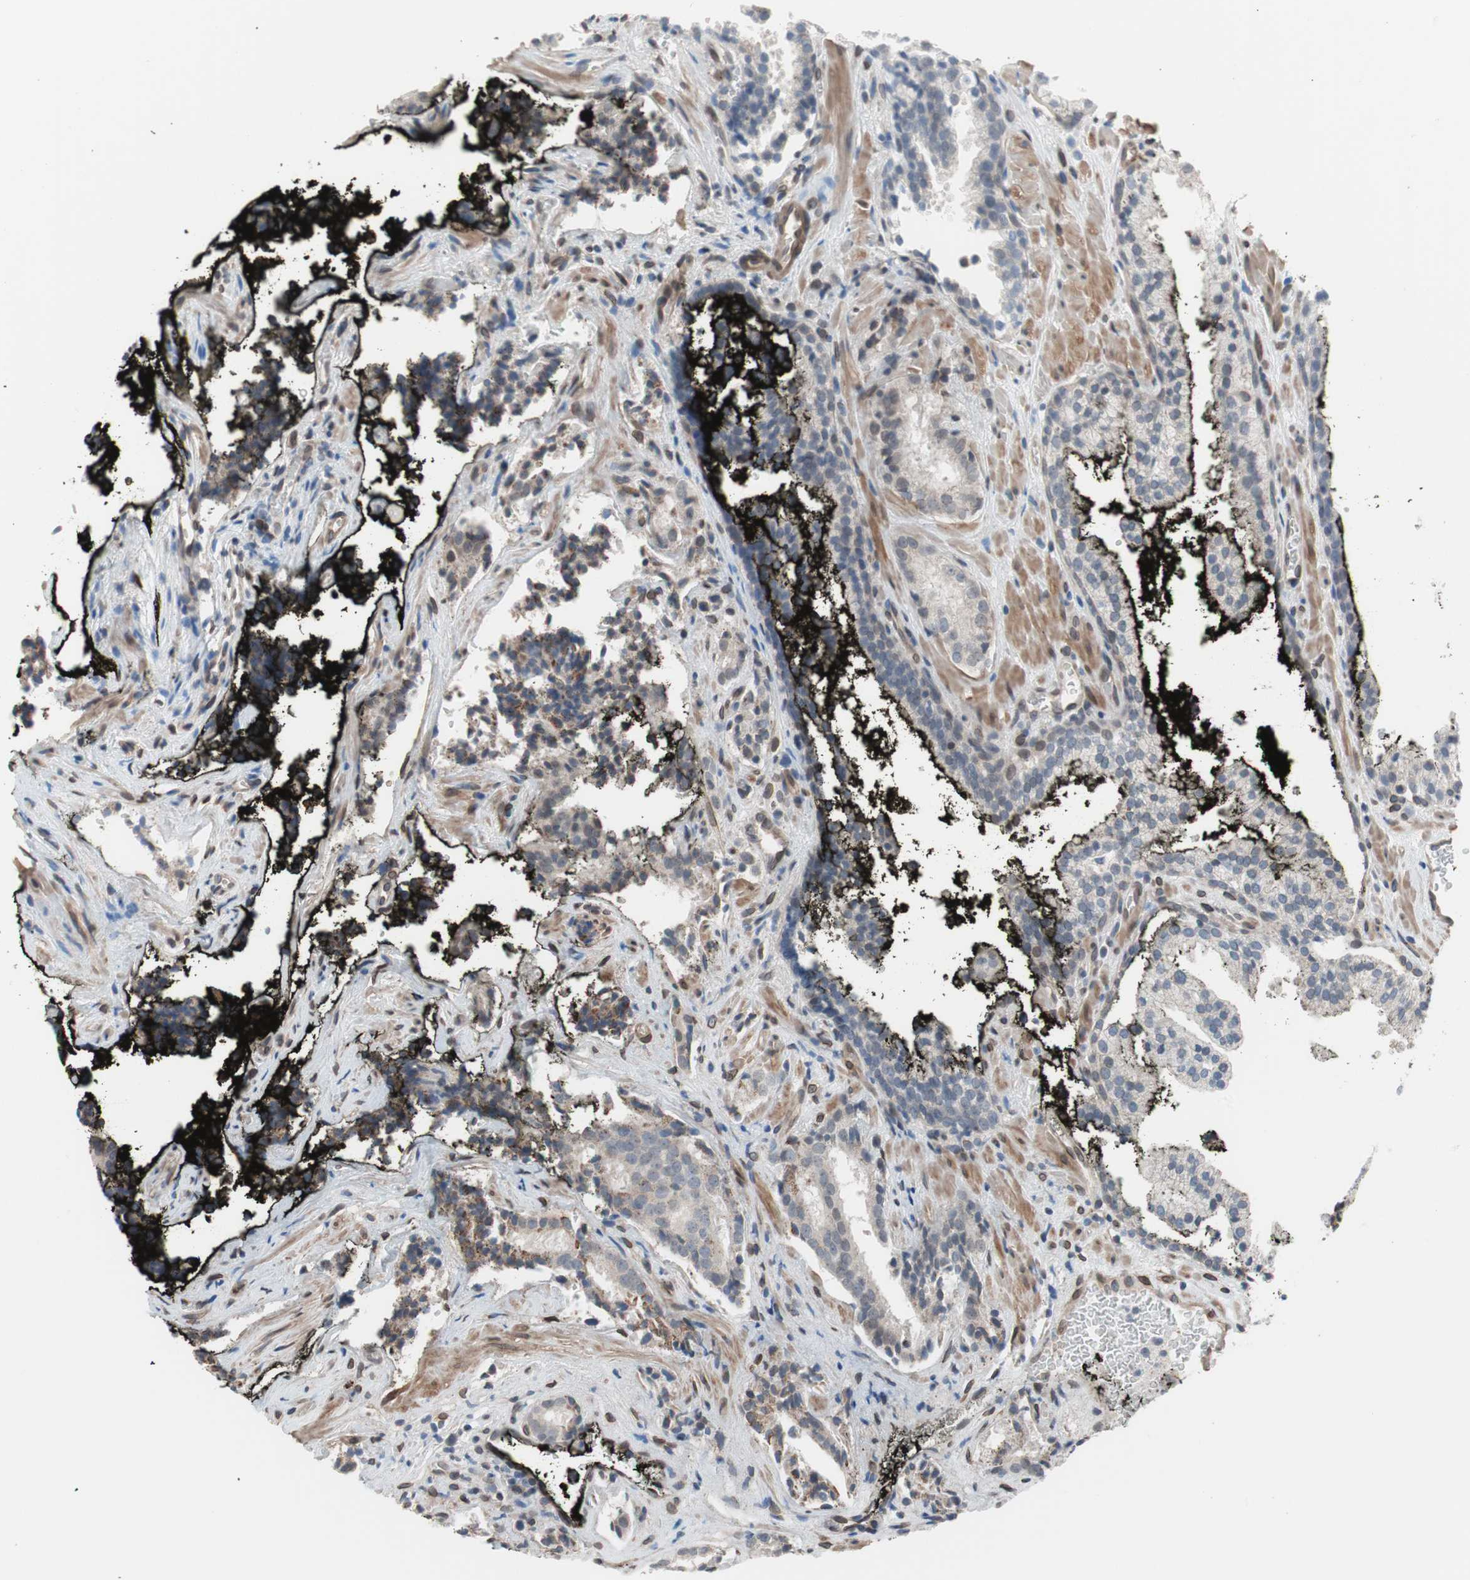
{"staining": {"intensity": "negative", "quantity": "none", "location": "none"}, "tissue": "prostate cancer", "cell_type": "Tumor cells", "image_type": "cancer", "snomed": [{"axis": "morphology", "description": "Adenocarcinoma, High grade"}, {"axis": "topography", "description": "Prostate"}], "caption": "Immunohistochemistry (IHC) micrograph of neoplastic tissue: prostate cancer (high-grade adenocarcinoma) stained with DAB exhibits no significant protein staining in tumor cells.", "gene": "ARNT2", "patient": {"sex": "male", "age": 58}}